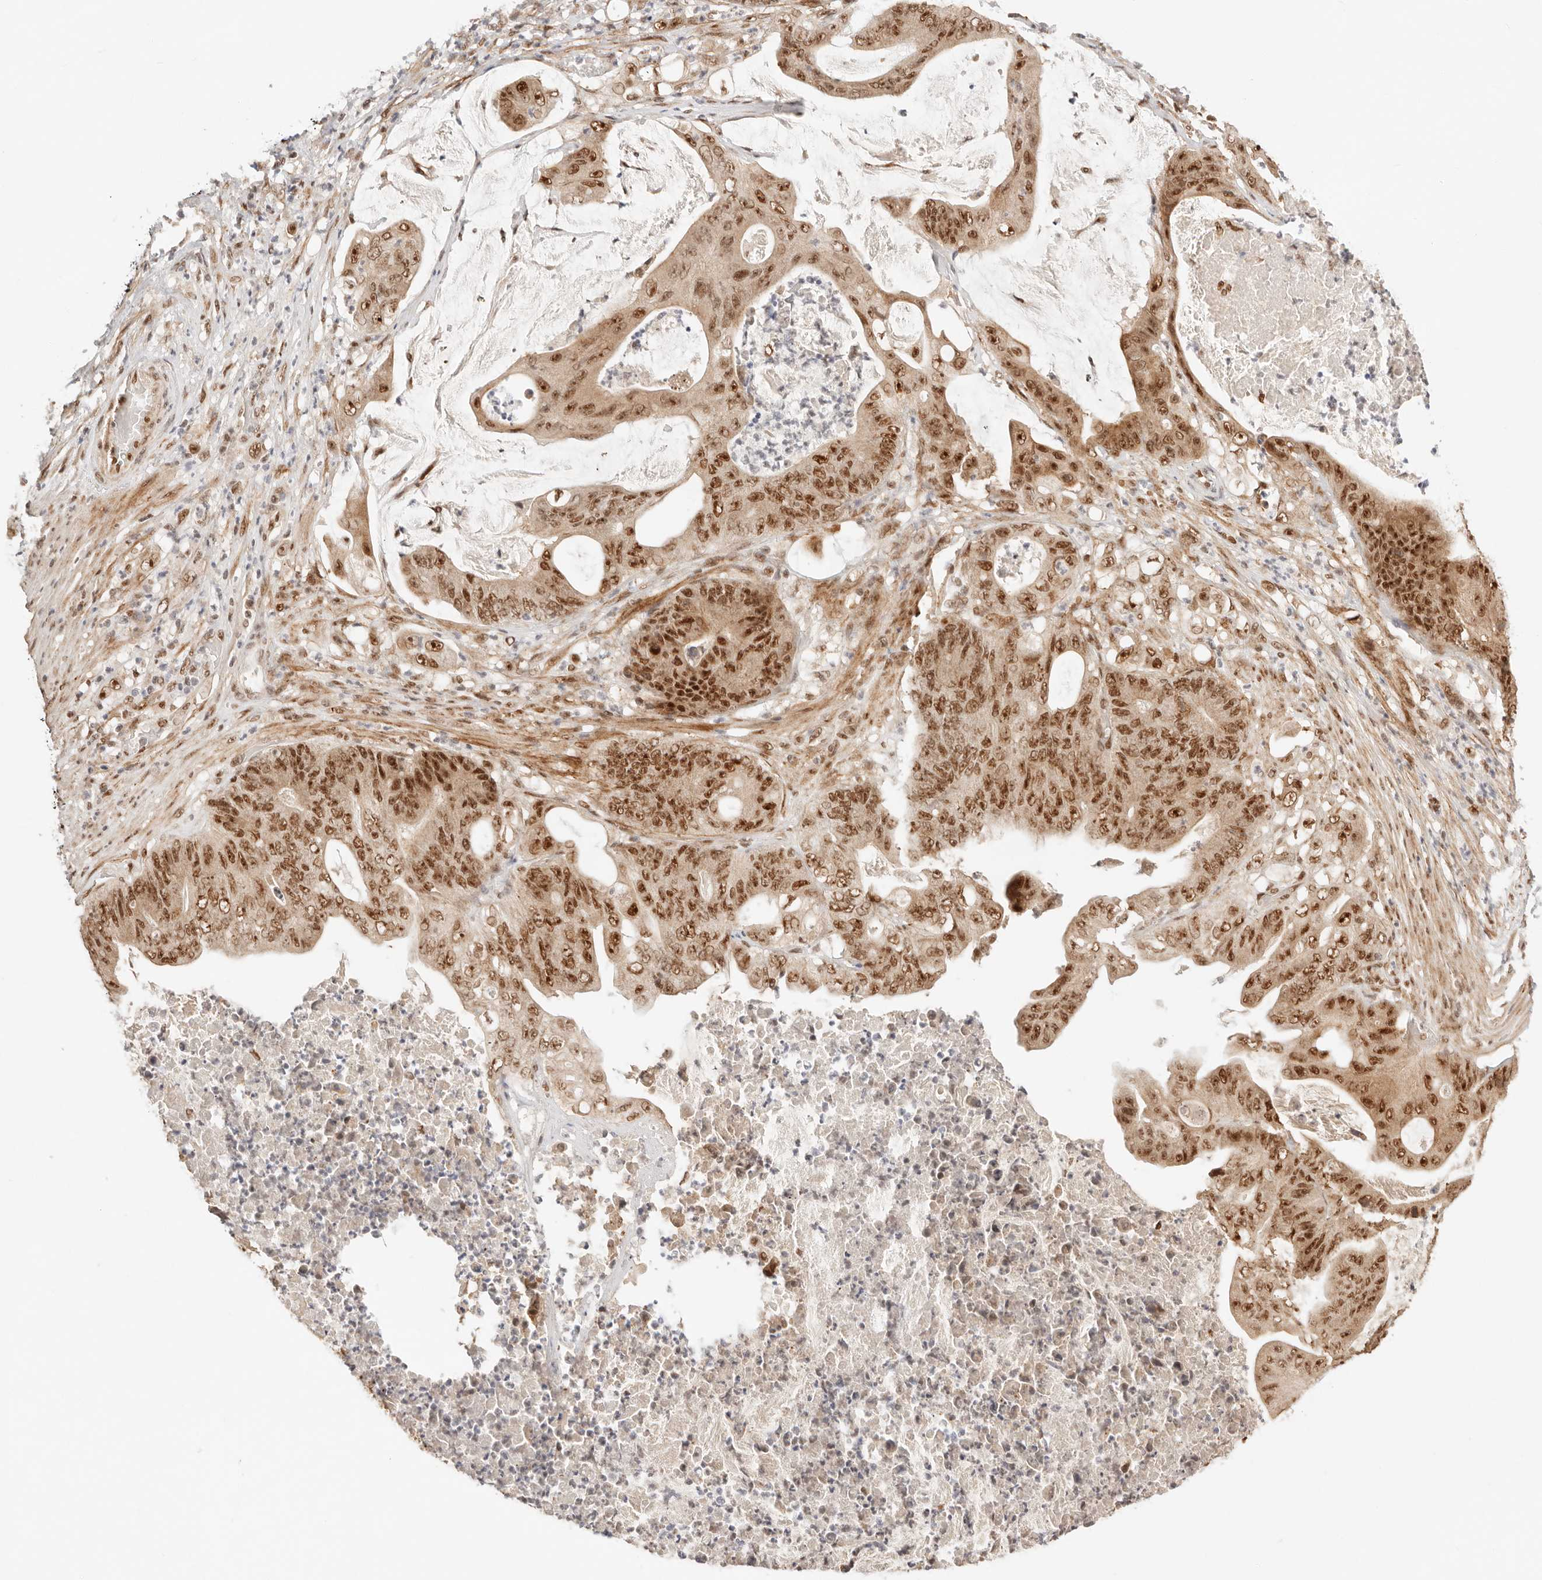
{"staining": {"intensity": "strong", "quantity": ">75%", "location": "nuclear"}, "tissue": "stomach cancer", "cell_type": "Tumor cells", "image_type": "cancer", "snomed": [{"axis": "morphology", "description": "Adenocarcinoma, NOS"}, {"axis": "topography", "description": "Stomach"}], "caption": "Stomach adenocarcinoma was stained to show a protein in brown. There is high levels of strong nuclear staining in approximately >75% of tumor cells.", "gene": "GTF2E2", "patient": {"sex": "female", "age": 73}}